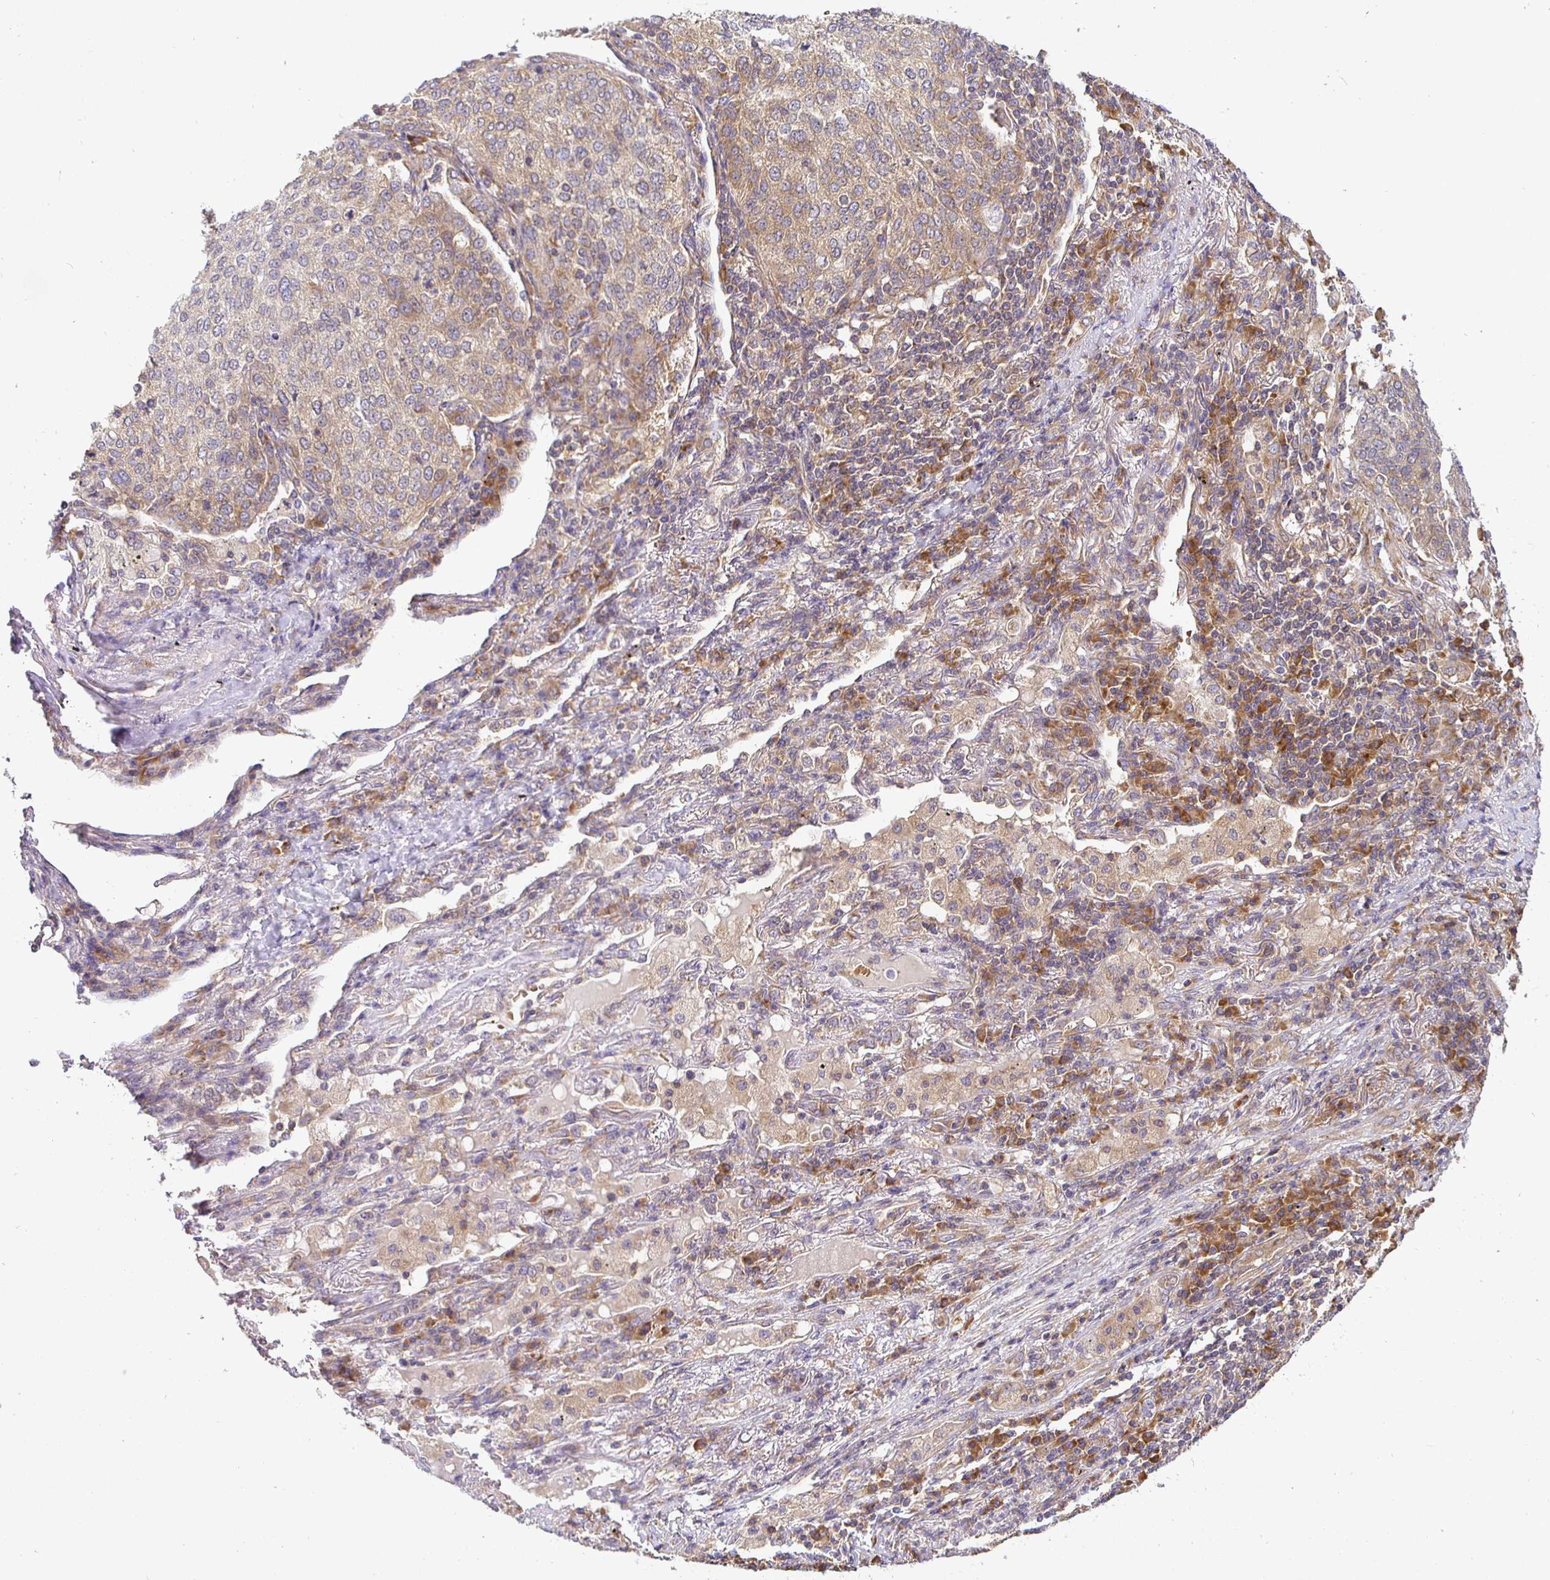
{"staining": {"intensity": "weak", "quantity": ">75%", "location": "cytoplasmic/membranous"}, "tissue": "lung cancer", "cell_type": "Tumor cells", "image_type": "cancer", "snomed": [{"axis": "morphology", "description": "Squamous cell carcinoma, NOS"}, {"axis": "topography", "description": "Lung"}], "caption": "High-magnification brightfield microscopy of lung cancer stained with DAB (brown) and counterstained with hematoxylin (blue). tumor cells exhibit weak cytoplasmic/membranous staining is seen in about>75% of cells.", "gene": "IRAK1", "patient": {"sex": "male", "age": 63}}